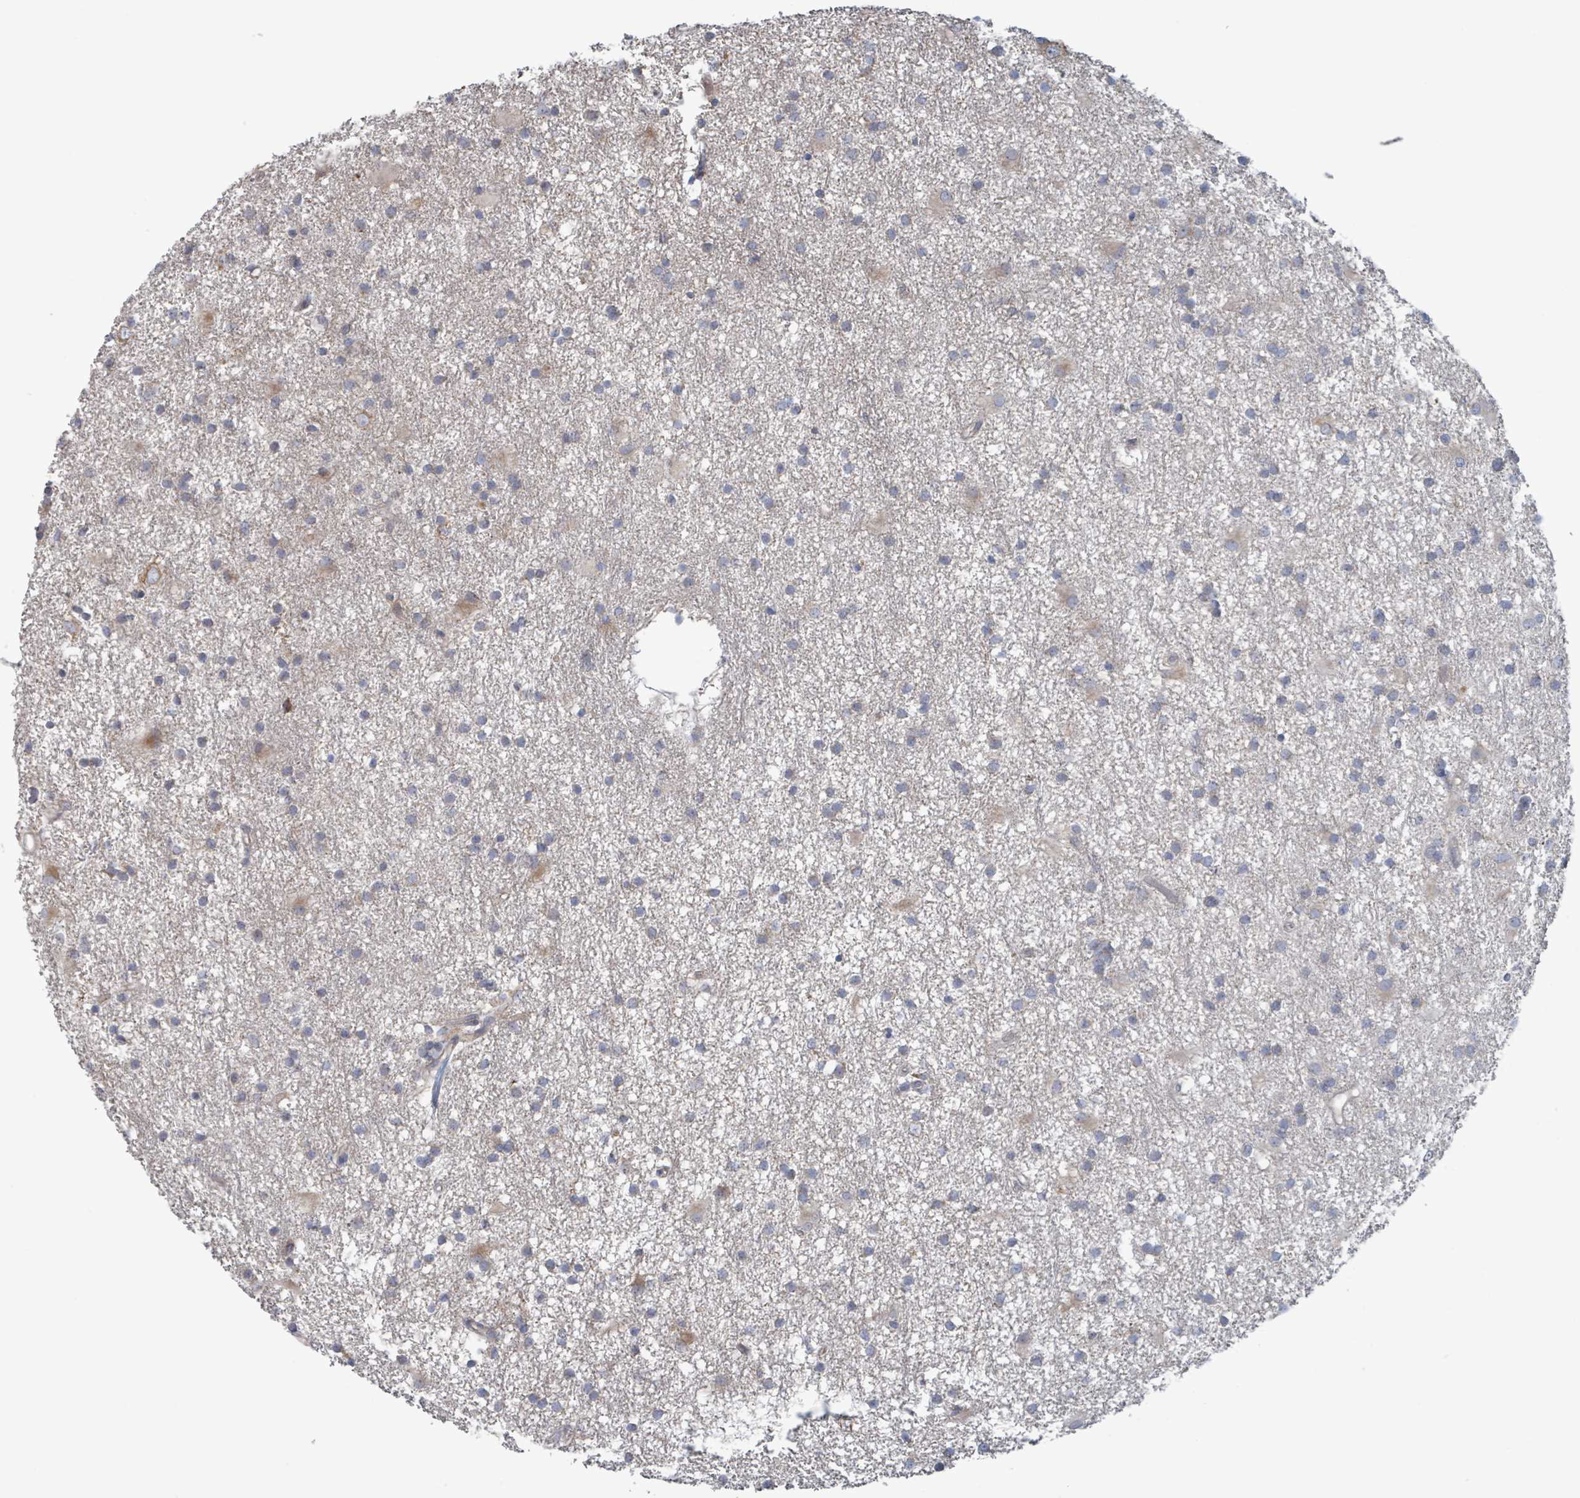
{"staining": {"intensity": "negative", "quantity": "none", "location": "none"}, "tissue": "glioma", "cell_type": "Tumor cells", "image_type": "cancer", "snomed": [{"axis": "morphology", "description": "Glioma, malignant, High grade"}, {"axis": "topography", "description": "Brain"}], "caption": "There is no significant positivity in tumor cells of malignant glioma (high-grade).", "gene": "AKR1C4", "patient": {"sex": "male", "age": 77}}